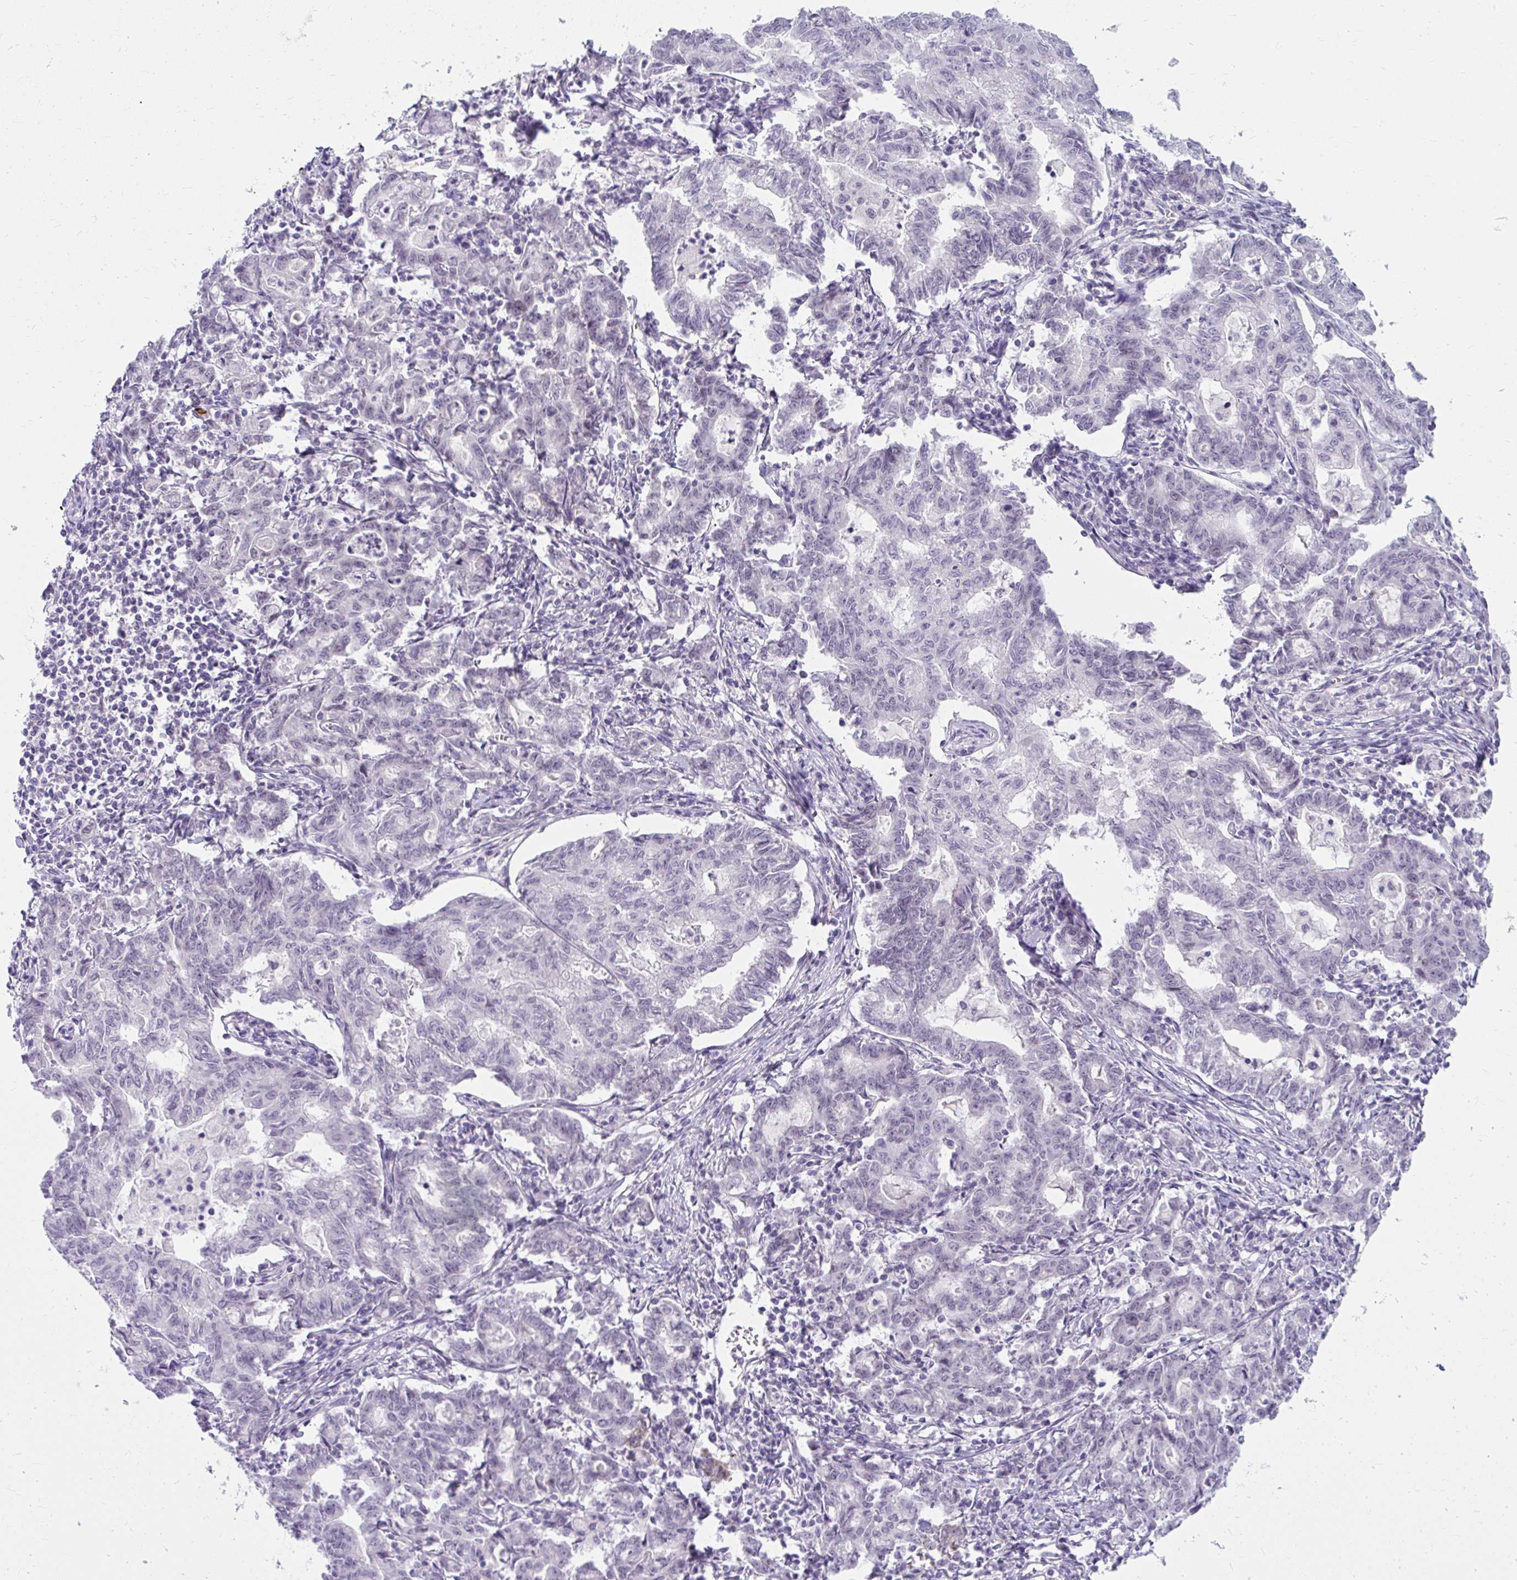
{"staining": {"intensity": "negative", "quantity": "none", "location": "none"}, "tissue": "stomach cancer", "cell_type": "Tumor cells", "image_type": "cancer", "snomed": [{"axis": "morphology", "description": "Adenocarcinoma, NOS"}, {"axis": "topography", "description": "Stomach, upper"}], "caption": "This is a micrograph of IHC staining of adenocarcinoma (stomach), which shows no expression in tumor cells.", "gene": "UGT3A2", "patient": {"sex": "female", "age": 79}}